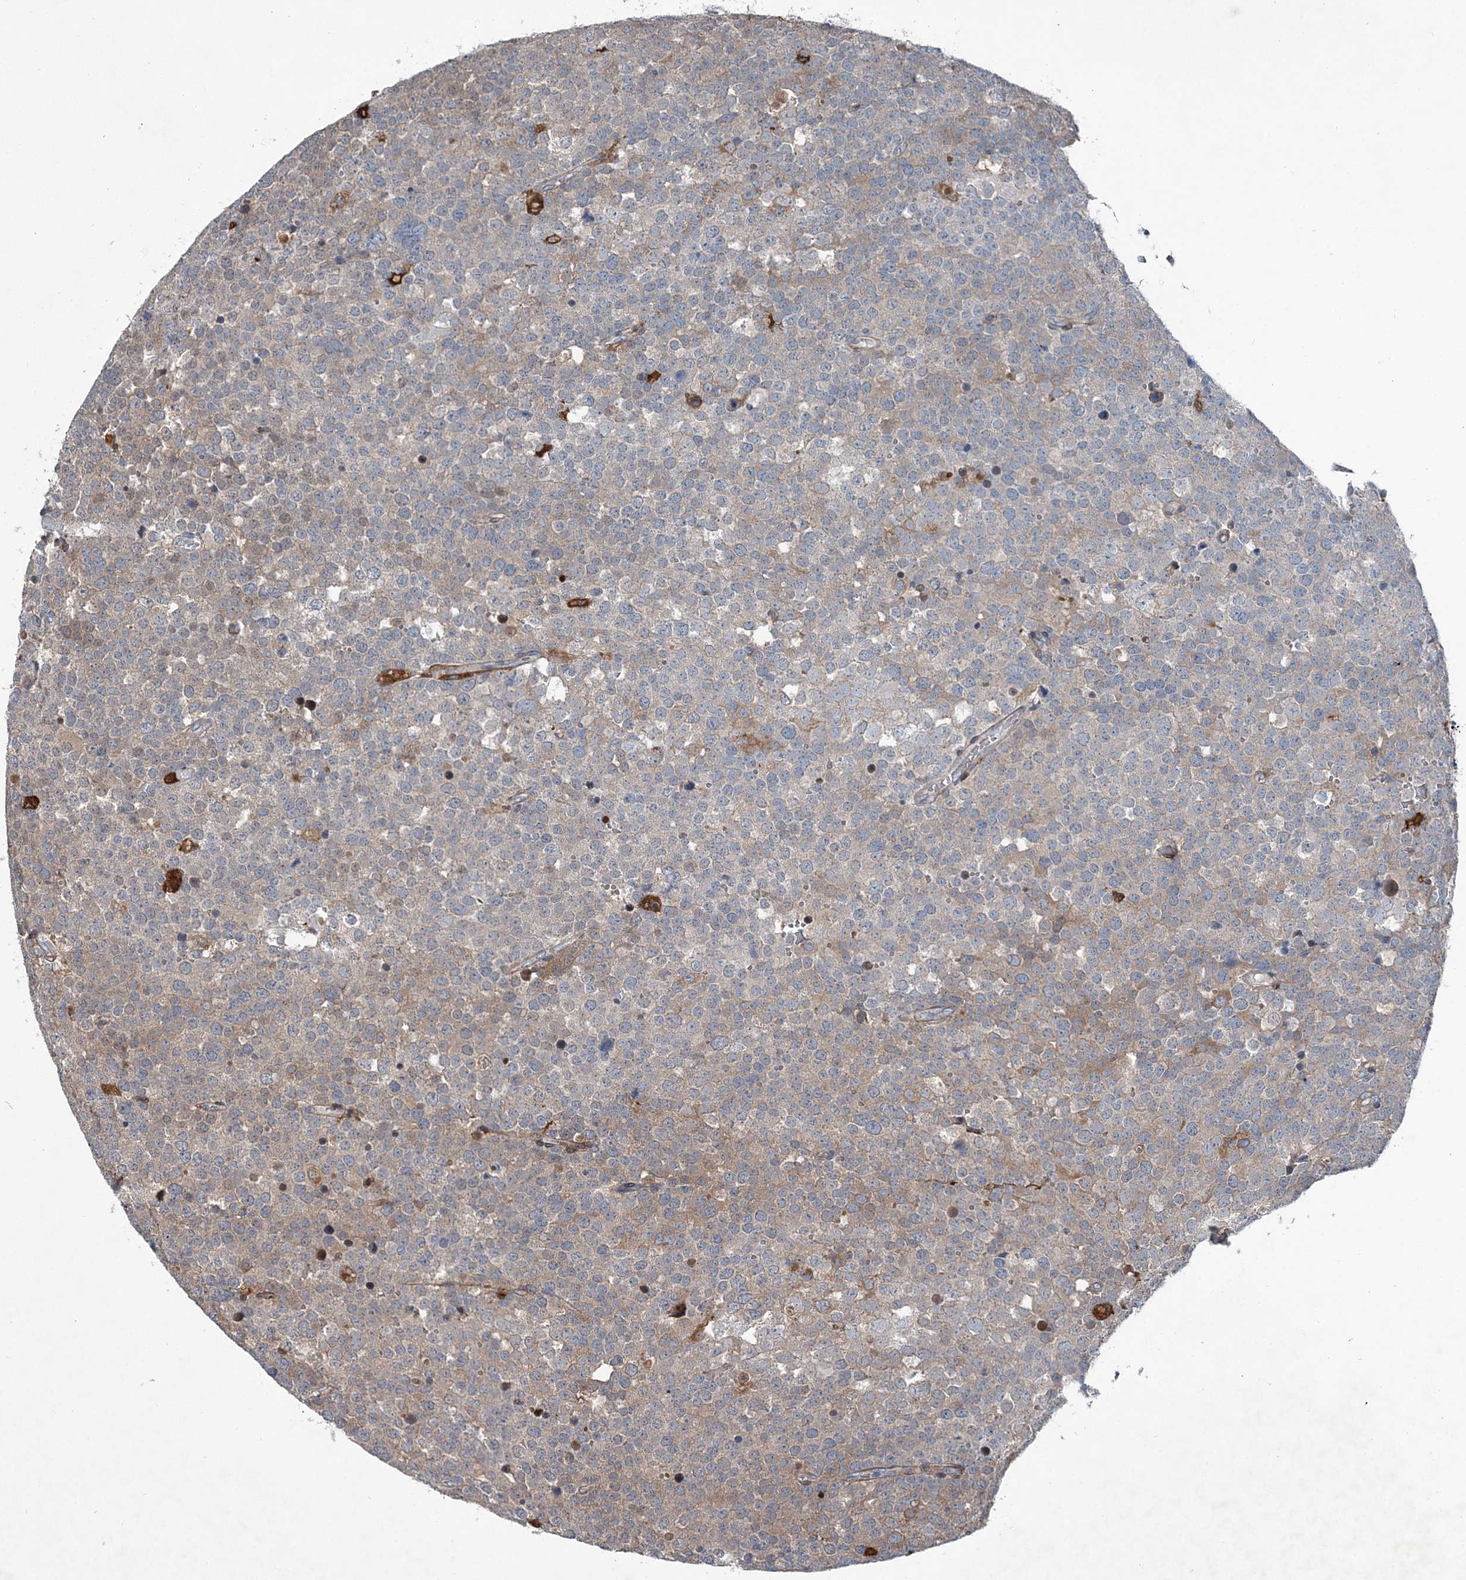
{"staining": {"intensity": "weak", "quantity": "25%-75%", "location": "cytoplasmic/membranous"}, "tissue": "testis cancer", "cell_type": "Tumor cells", "image_type": "cancer", "snomed": [{"axis": "morphology", "description": "Seminoma, NOS"}, {"axis": "topography", "description": "Testis"}], "caption": "A photomicrograph showing weak cytoplasmic/membranous staining in approximately 25%-75% of tumor cells in seminoma (testis), as visualized by brown immunohistochemical staining.", "gene": "SPOPL", "patient": {"sex": "male", "age": 71}}